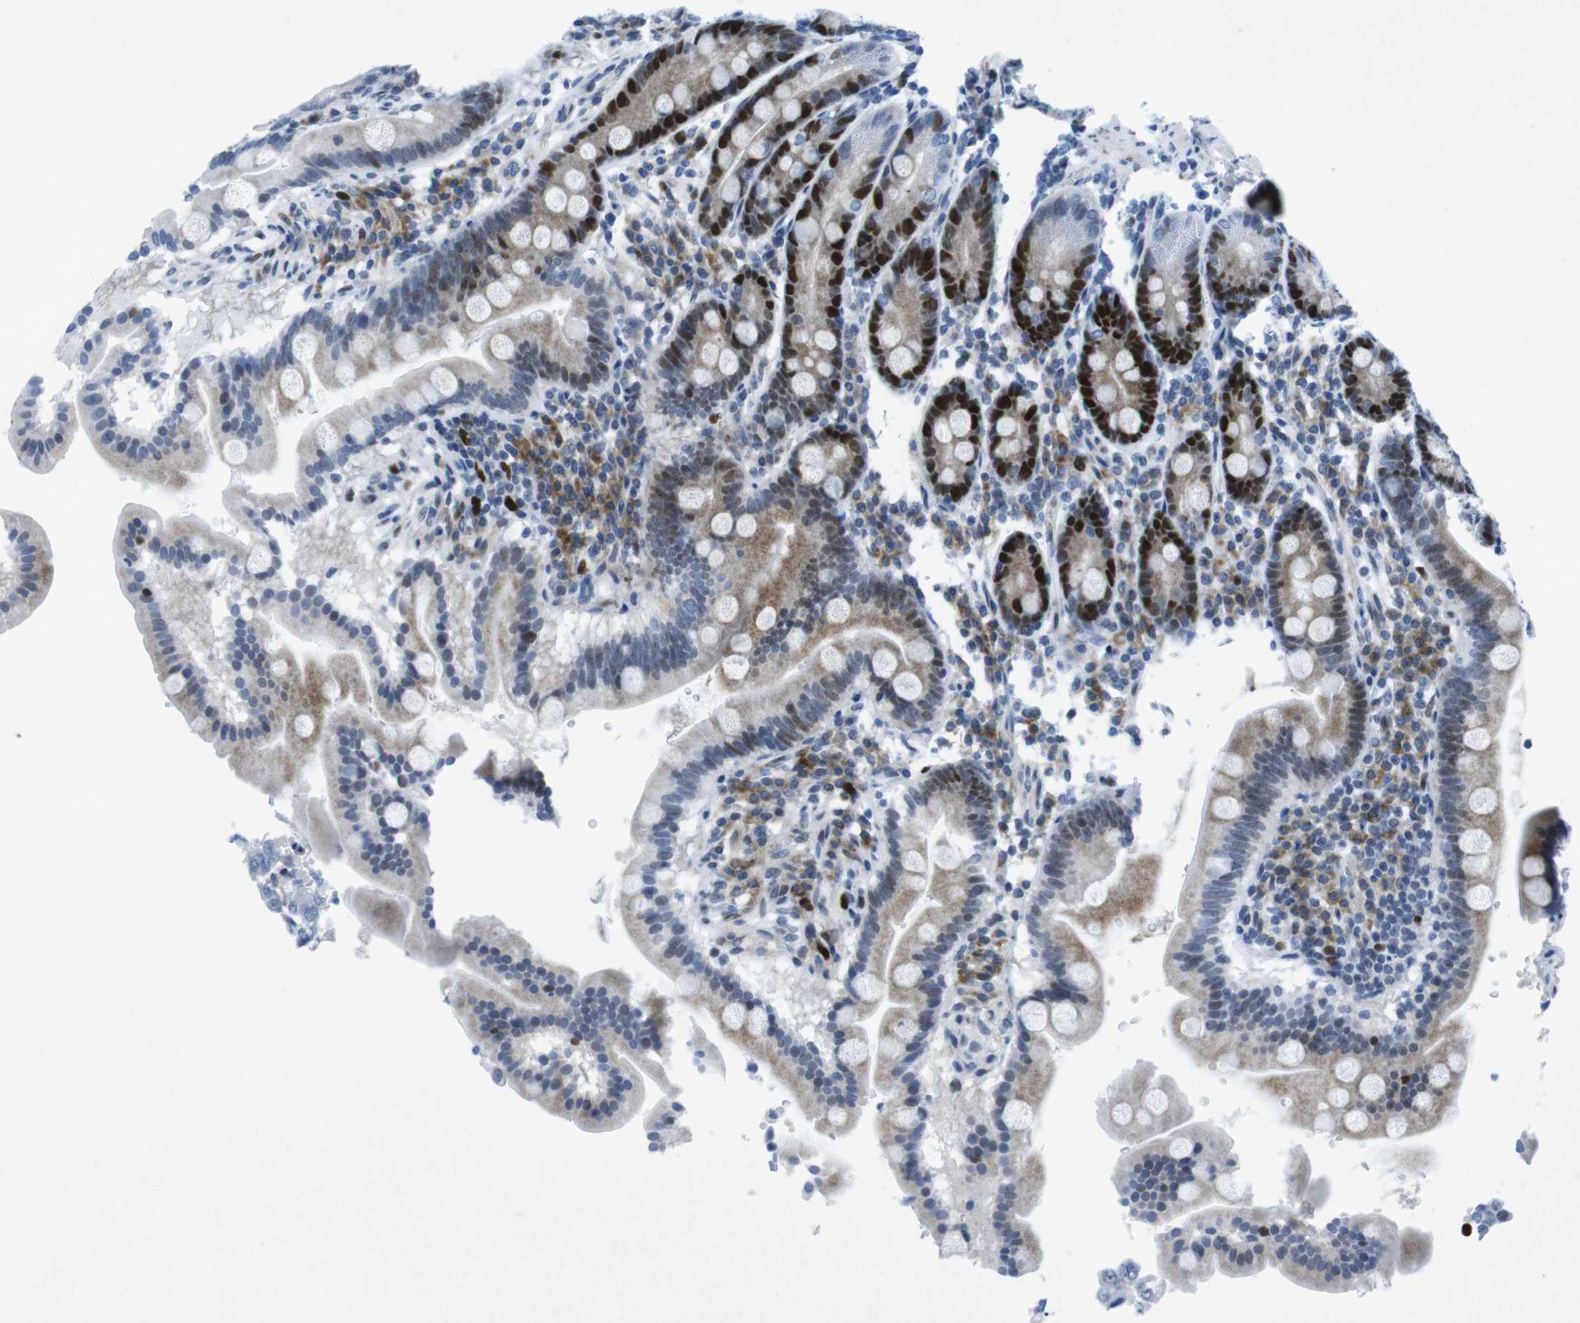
{"staining": {"intensity": "strong", "quantity": "25%-75%", "location": "cytoplasmic/membranous,nuclear"}, "tissue": "duodenum", "cell_type": "Glandular cells", "image_type": "normal", "snomed": [{"axis": "morphology", "description": "Normal tissue, NOS"}, {"axis": "topography", "description": "Duodenum"}], "caption": "This histopathology image displays immunohistochemistry (IHC) staining of normal human duodenum, with high strong cytoplasmic/membranous,nuclear expression in approximately 25%-75% of glandular cells.", "gene": "CHAF1A", "patient": {"sex": "male", "age": 50}}